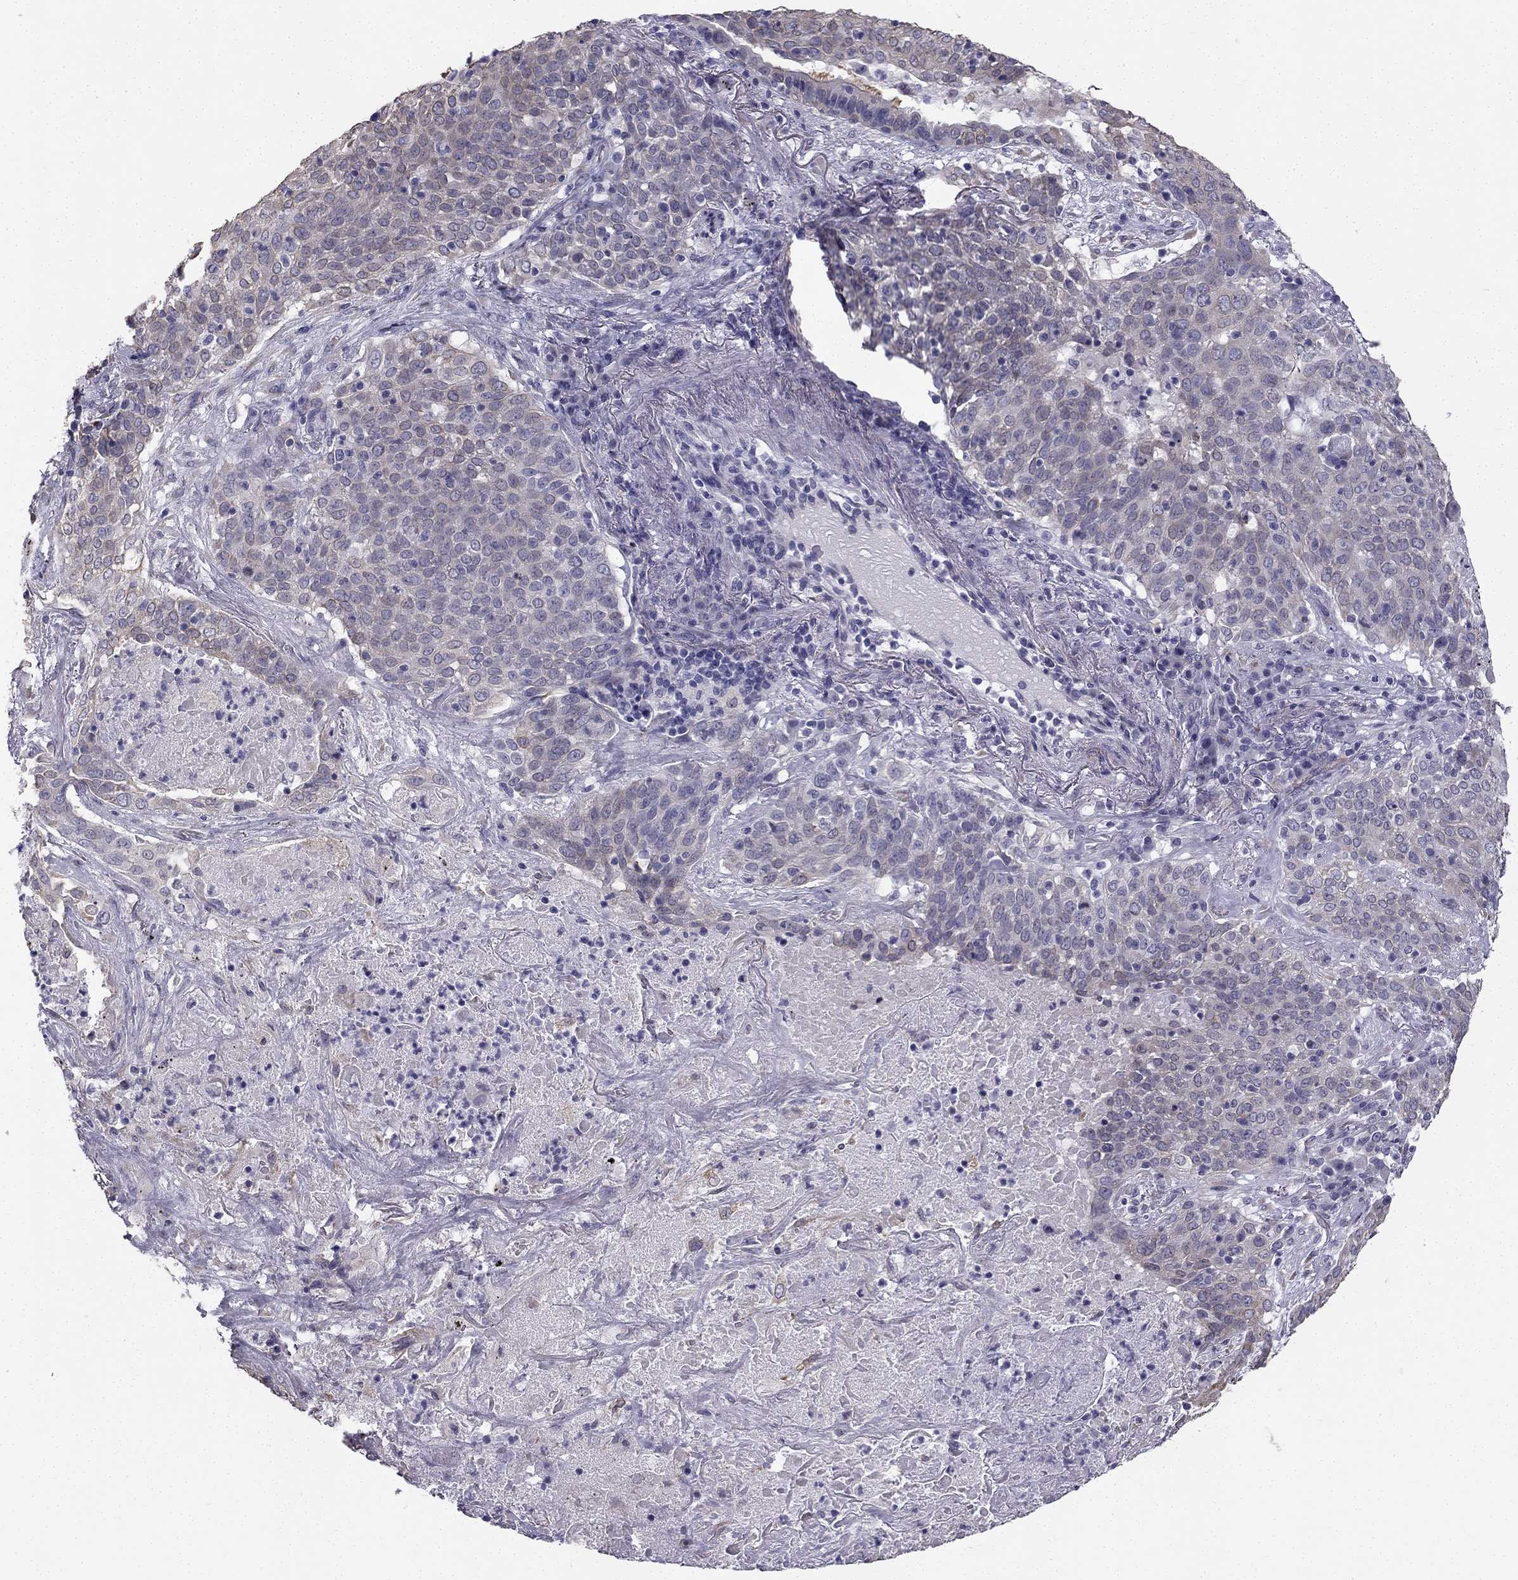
{"staining": {"intensity": "weak", "quantity": "25%-75%", "location": "cytoplasmic/membranous"}, "tissue": "lung cancer", "cell_type": "Tumor cells", "image_type": "cancer", "snomed": [{"axis": "morphology", "description": "Squamous cell carcinoma, NOS"}, {"axis": "topography", "description": "Lung"}], "caption": "Brown immunohistochemical staining in human squamous cell carcinoma (lung) exhibits weak cytoplasmic/membranous expression in approximately 25%-75% of tumor cells.", "gene": "CCDC40", "patient": {"sex": "male", "age": 82}}